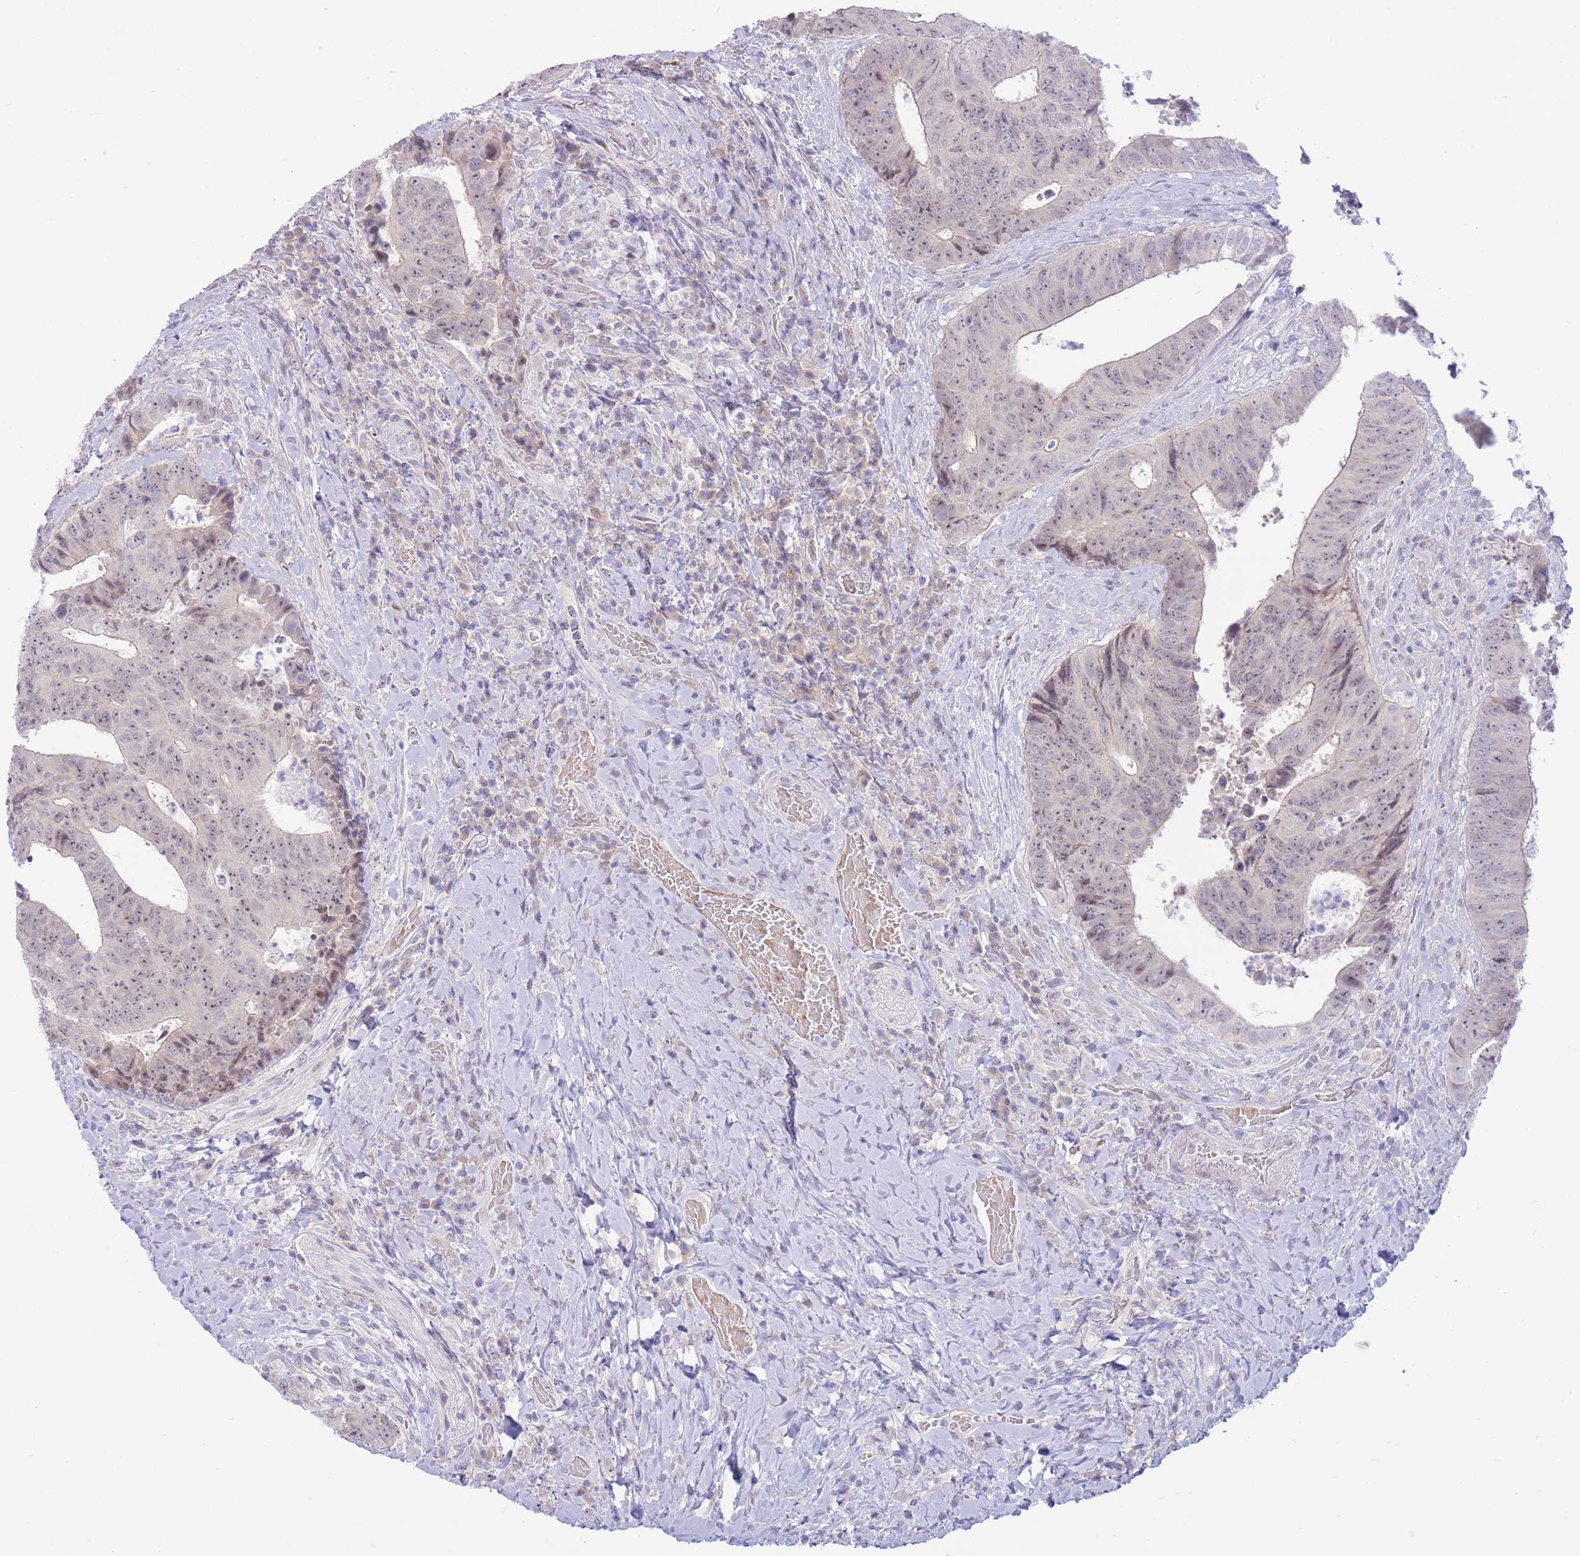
{"staining": {"intensity": "weak", "quantity": "25%-75%", "location": "nuclear"}, "tissue": "colorectal cancer", "cell_type": "Tumor cells", "image_type": "cancer", "snomed": [{"axis": "morphology", "description": "Adenocarcinoma, NOS"}, {"axis": "topography", "description": "Rectum"}], "caption": "Immunohistochemical staining of human colorectal adenocarcinoma shows weak nuclear protein expression in about 25%-75% of tumor cells. The staining is performed using DAB (3,3'-diaminobenzidine) brown chromogen to label protein expression. The nuclei are counter-stained blue using hematoxylin.", "gene": "FBXO46", "patient": {"sex": "male", "age": 72}}